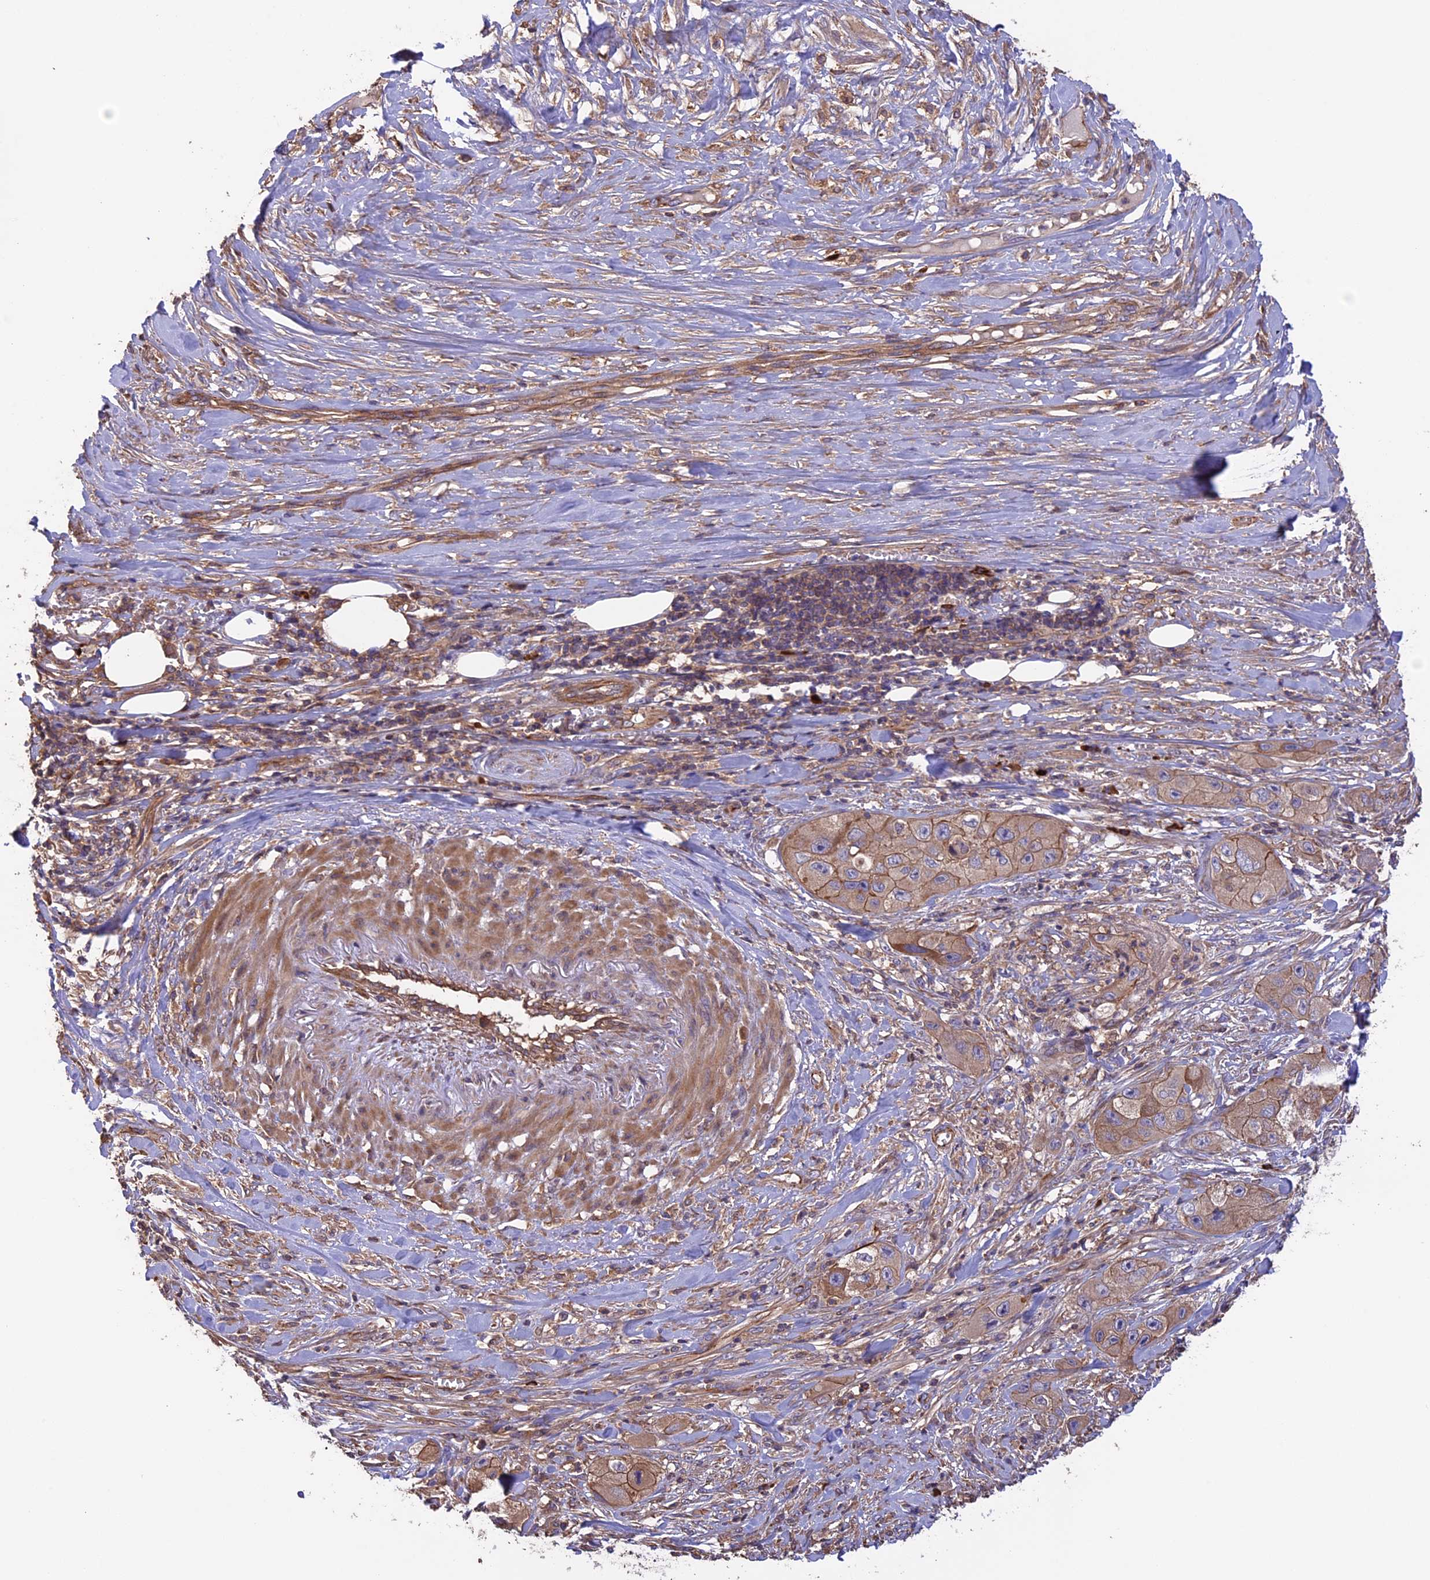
{"staining": {"intensity": "weak", "quantity": ">75%", "location": "cytoplasmic/membranous"}, "tissue": "skin cancer", "cell_type": "Tumor cells", "image_type": "cancer", "snomed": [{"axis": "morphology", "description": "Squamous cell carcinoma, NOS"}, {"axis": "topography", "description": "Skin"}, {"axis": "topography", "description": "Subcutis"}], "caption": "Skin cancer (squamous cell carcinoma) stained with a protein marker displays weak staining in tumor cells.", "gene": "GAS8", "patient": {"sex": "male", "age": 73}}